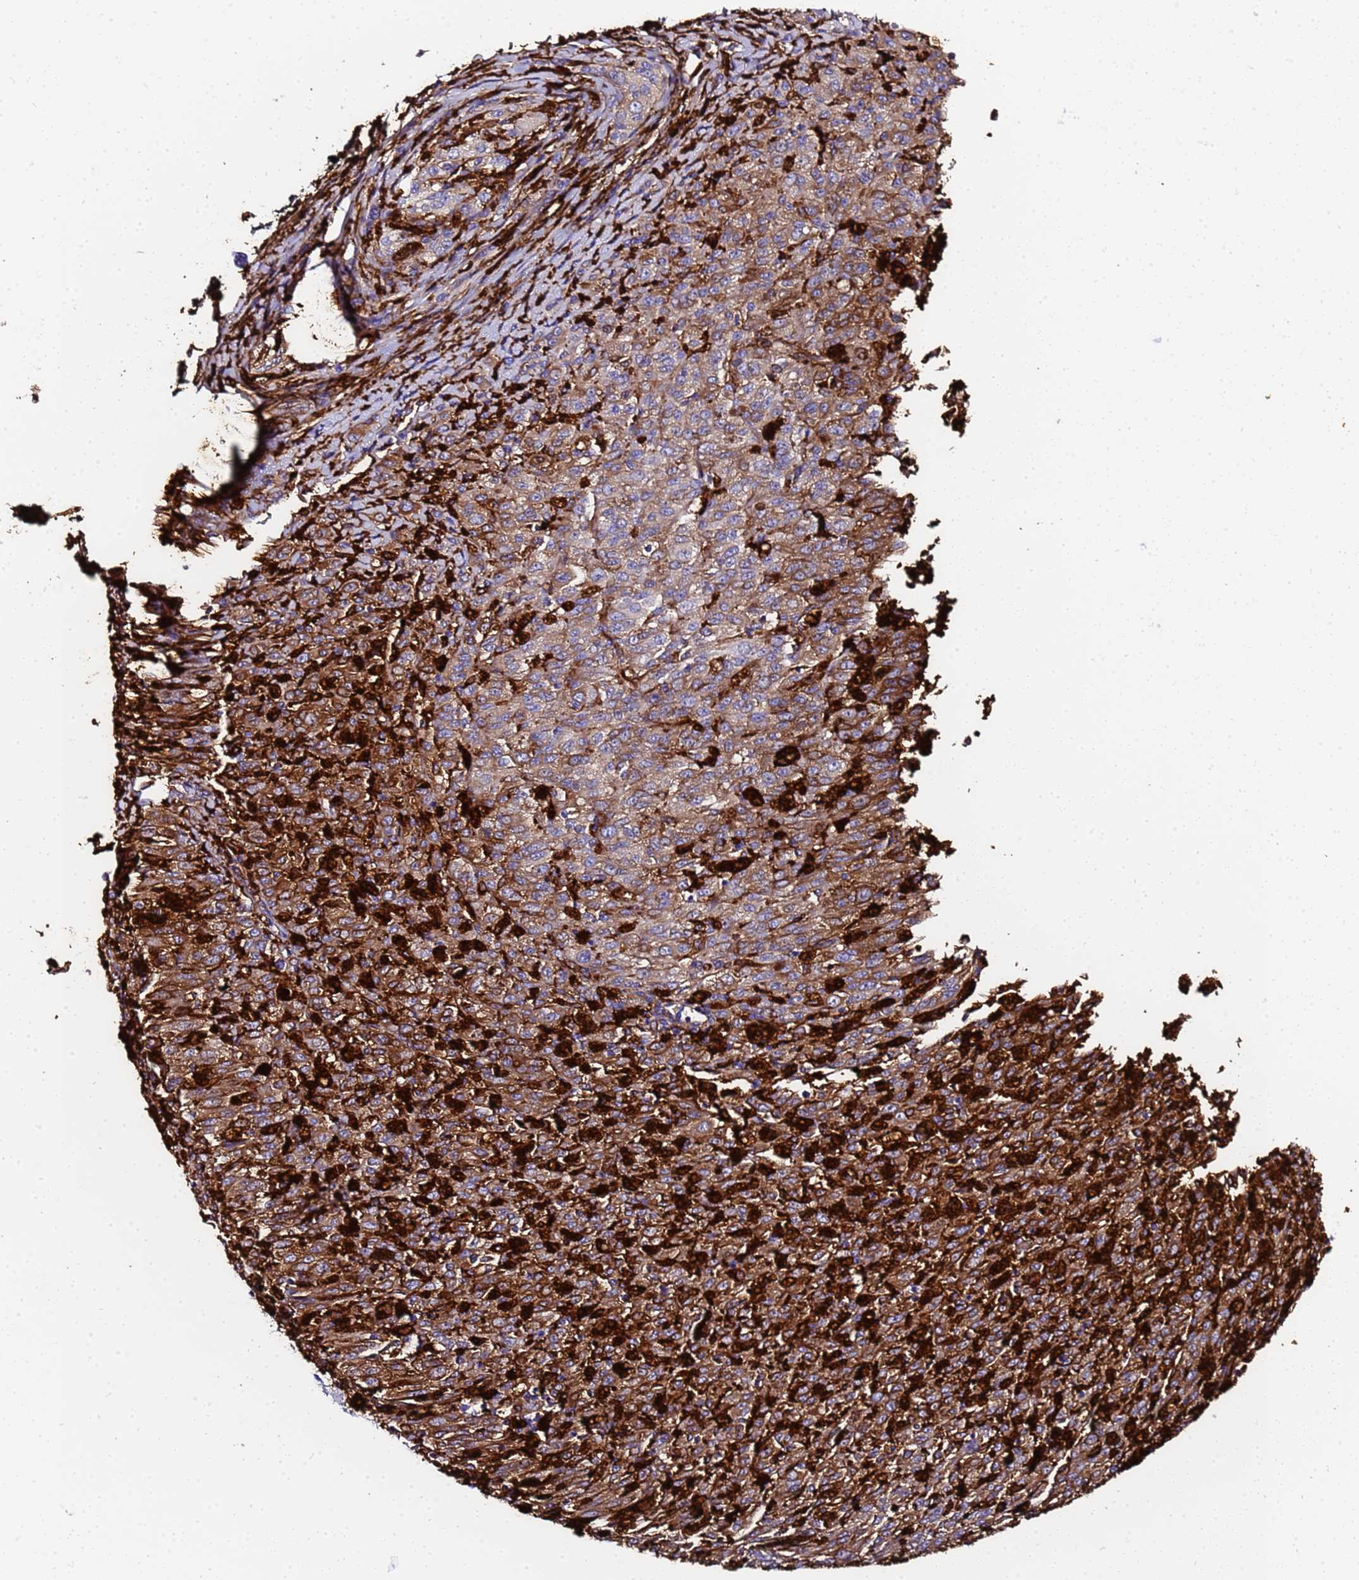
{"staining": {"intensity": "strong", "quantity": "<25%", "location": "cytoplasmic/membranous"}, "tissue": "melanoma", "cell_type": "Tumor cells", "image_type": "cancer", "snomed": [{"axis": "morphology", "description": "Malignant melanoma, NOS"}, {"axis": "topography", "description": "Skin"}], "caption": "A micrograph of melanoma stained for a protein exhibits strong cytoplasmic/membranous brown staining in tumor cells. (brown staining indicates protein expression, while blue staining denotes nuclei).", "gene": "FTL", "patient": {"sex": "female", "age": 52}}